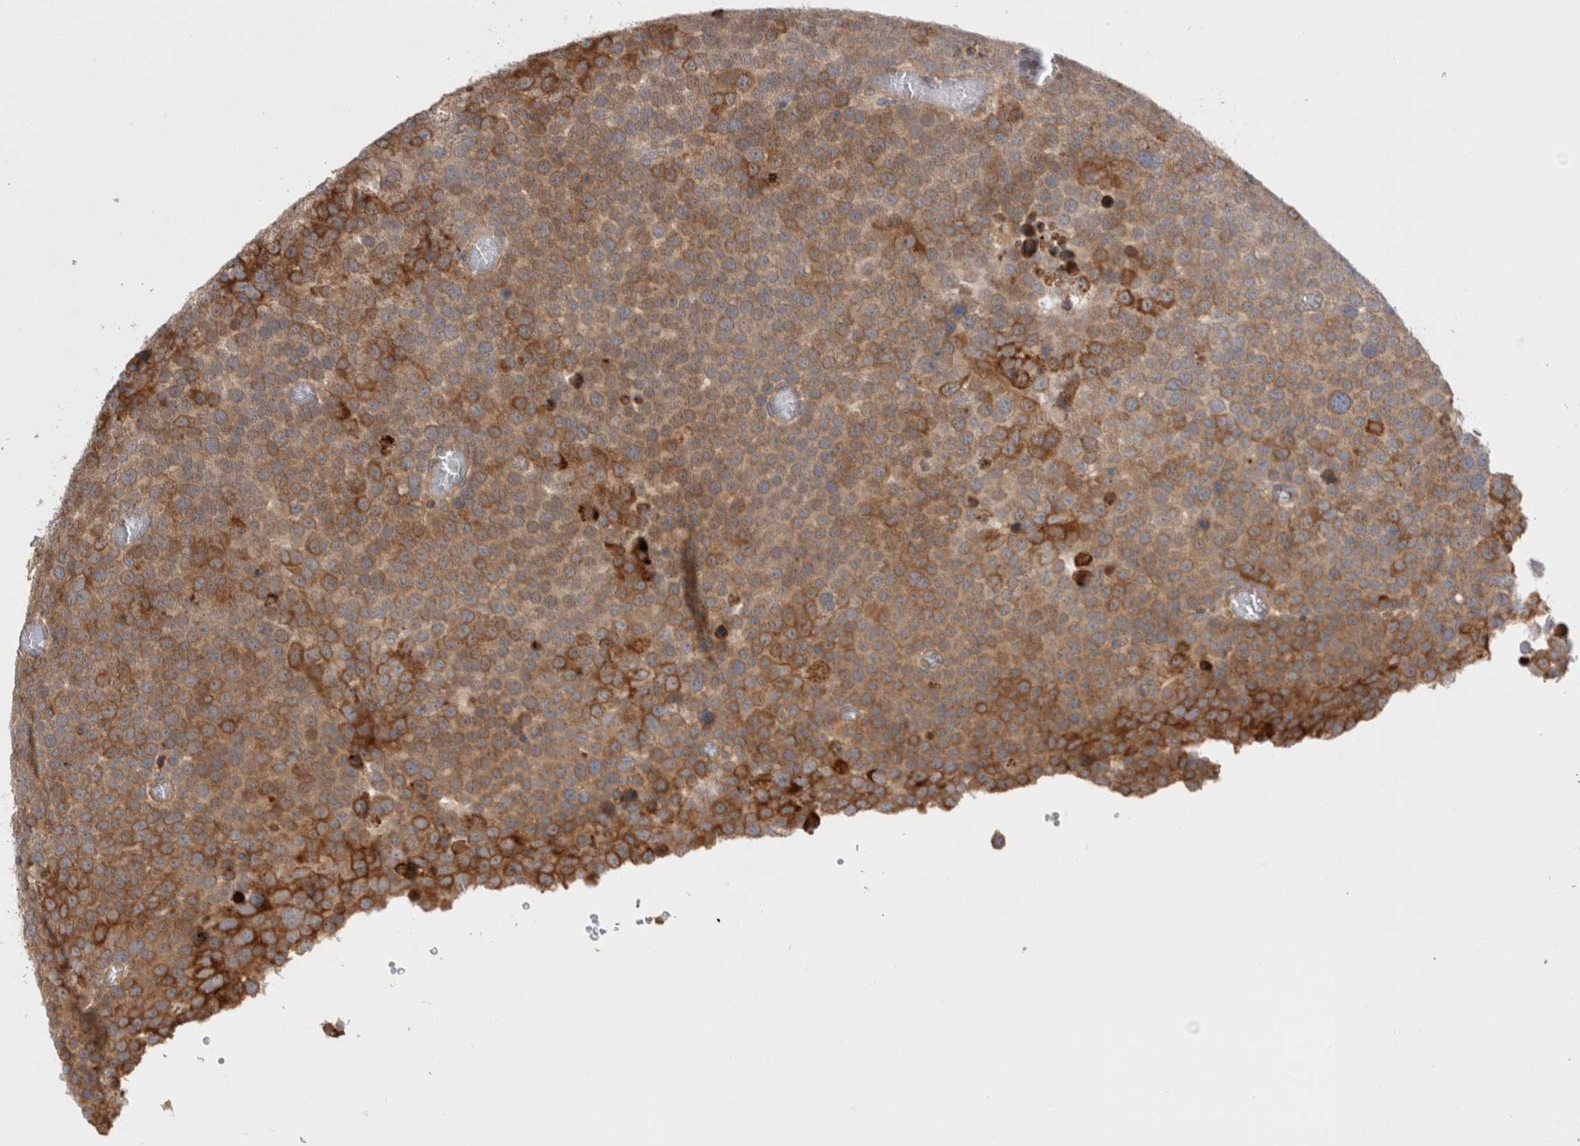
{"staining": {"intensity": "moderate", "quantity": ">75%", "location": "cytoplasmic/membranous"}, "tissue": "testis cancer", "cell_type": "Tumor cells", "image_type": "cancer", "snomed": [{"axis": "morphology", "description": "Seminoma, NOS"}, {"axis": "topography", "description": "Testis"}], "caption": "Testis cancer tissue displays moderate cytoplasmic/membranous positivity in about >75% of tumor cells", "gene": "PDCD10", "patient": {"sex": "male", "age": 71}}